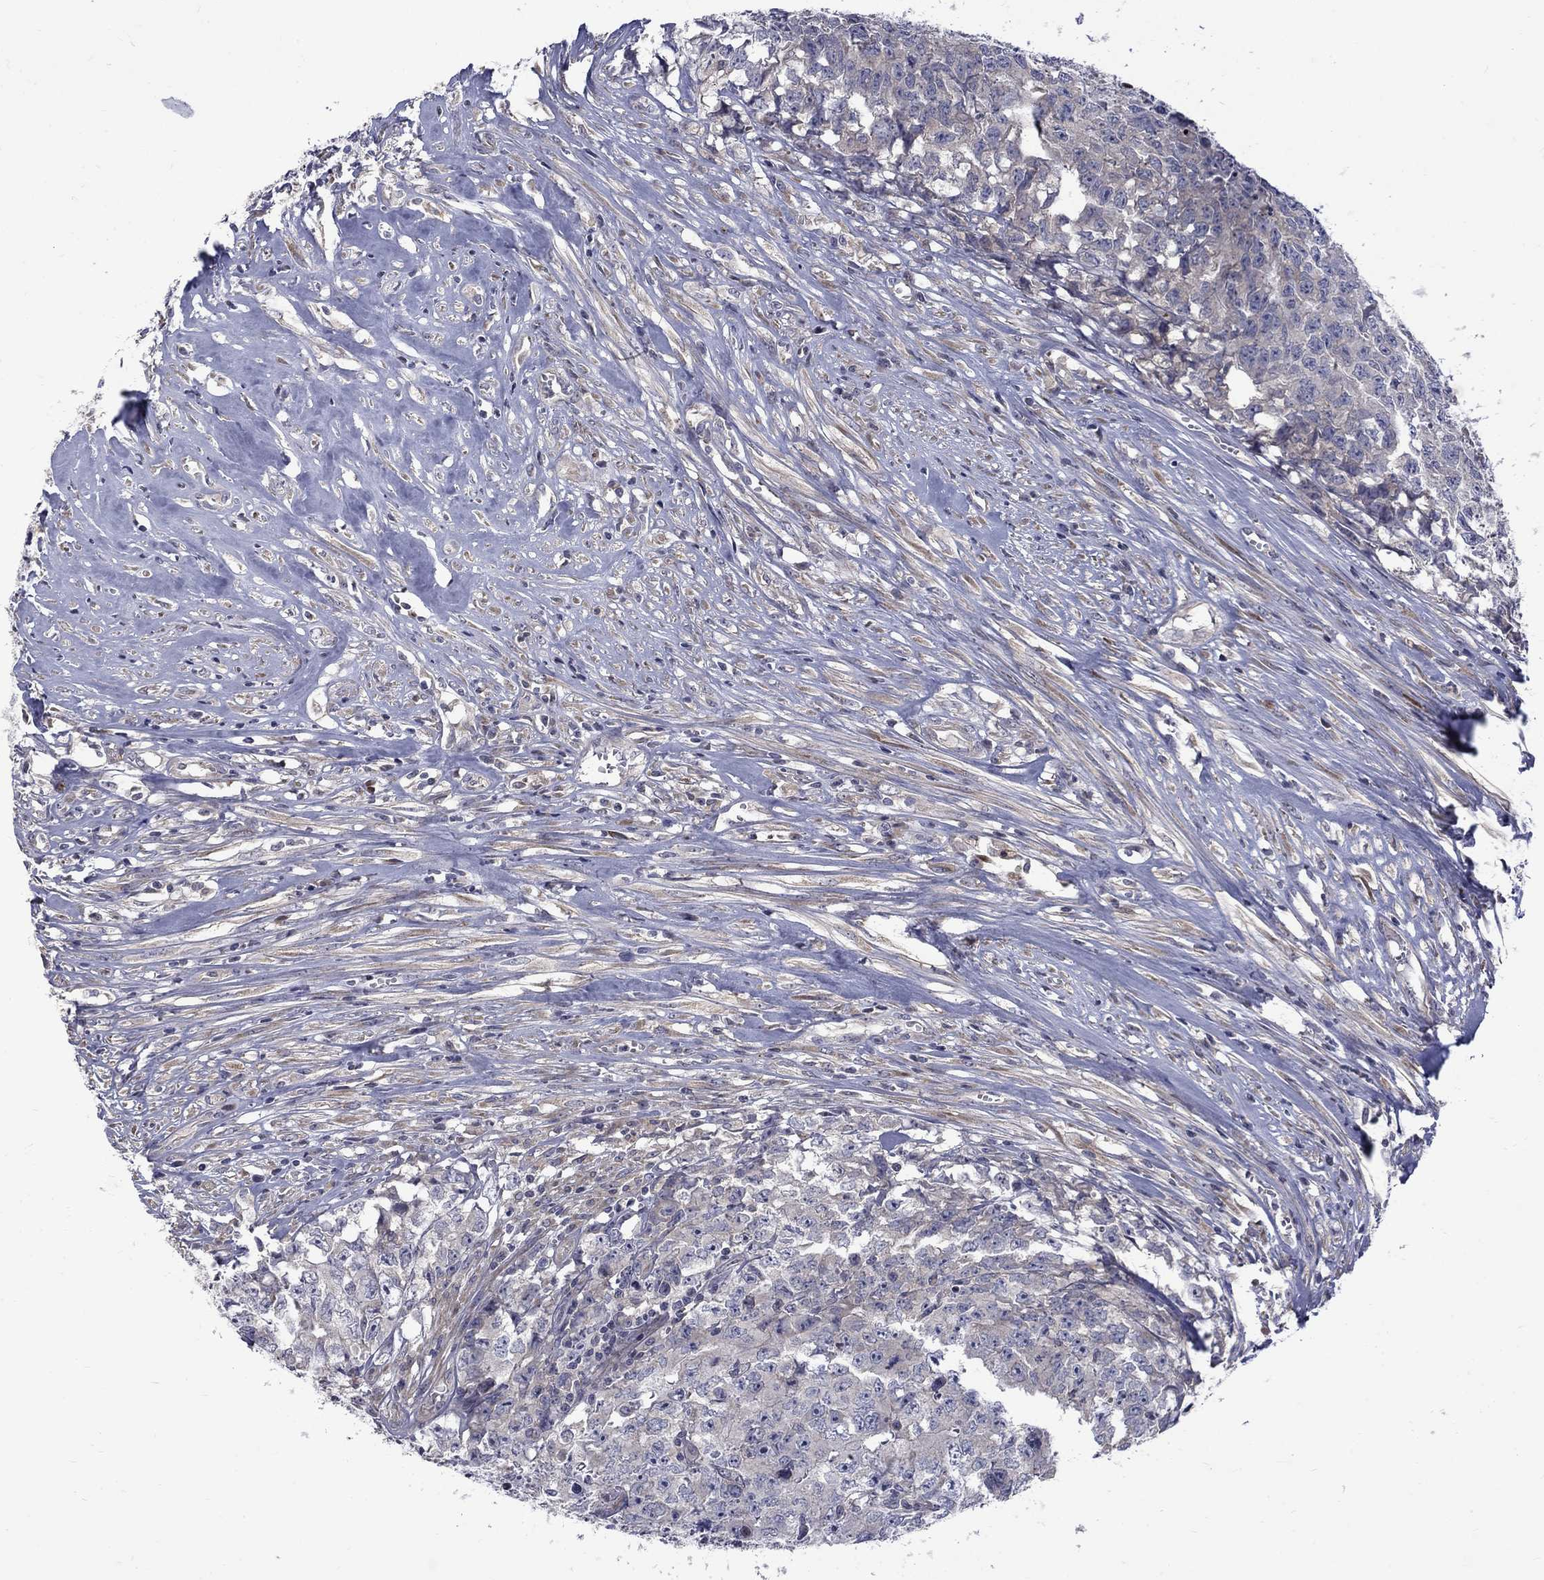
{"staining": {"intensity": "negative", "quantity": "none", "location": "none"}, "tissue": "testis cancer", "cell_type": "Tumor cells", "image_type": "cancer", "snomed": [{"axis": "morphology", "description": "Carcinoma, Embryonal, NOS"}, {"axis": "morphology", "description": "Teratoma, malignant, NOS"}, {"axis": "topography", "description": "Testis"}], "caption": "A high-resolution histopathology image shows immunohistochemistry (IHC) staining of testis cancer, which exhibits no significant positivity in tumor cells.", "gene": "SH2B1", "patient": {"sex": "male", "age": 24}}